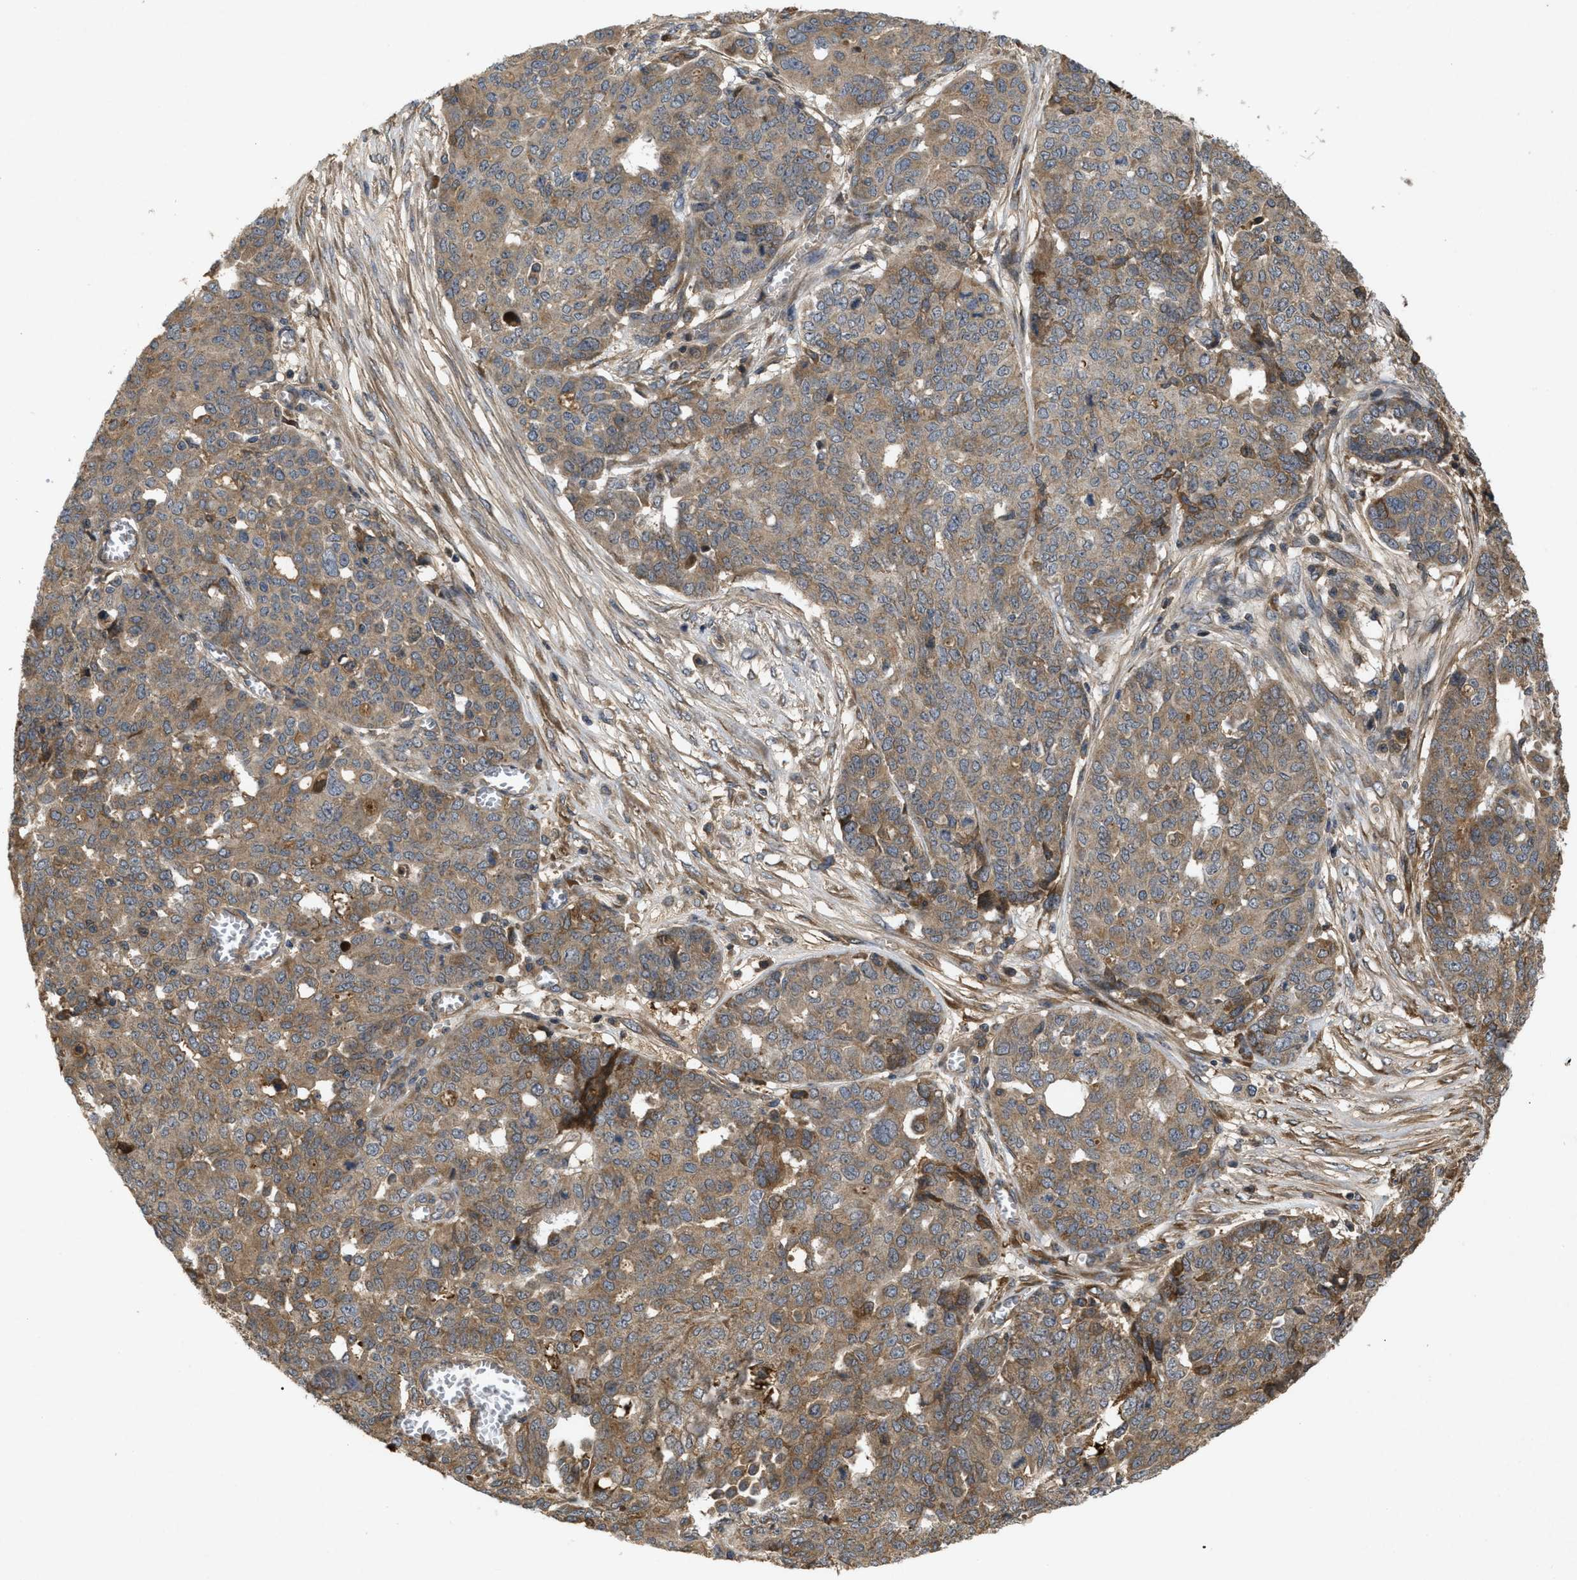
{"staining": {"intensity": "moderate", "quantity": ">75%", "location": "cytoplasmic/membranous"}, "tissue": "ovarian cancer", "cell_type": "Tumor cells", "image_type": "cancer", "snomed": [{"axis": "morphology", "description": "Cystadenocarcinoma, serous, NOS"}, {"axis": "topography", "description": "Ovary"}], "caption": "Brown immunohistochemical staining in human serous cystadenocarcinoma (ovarian) shows moderate cytoplasmic/membranous positivity in about >75% of tumor cells. (Stains: DAB in brown, nuclei in blue, Microscopy: brightfield microscopy at high magnification).", "gene": "RAB2A", "patient": {"sex": "female", "age": 56}}